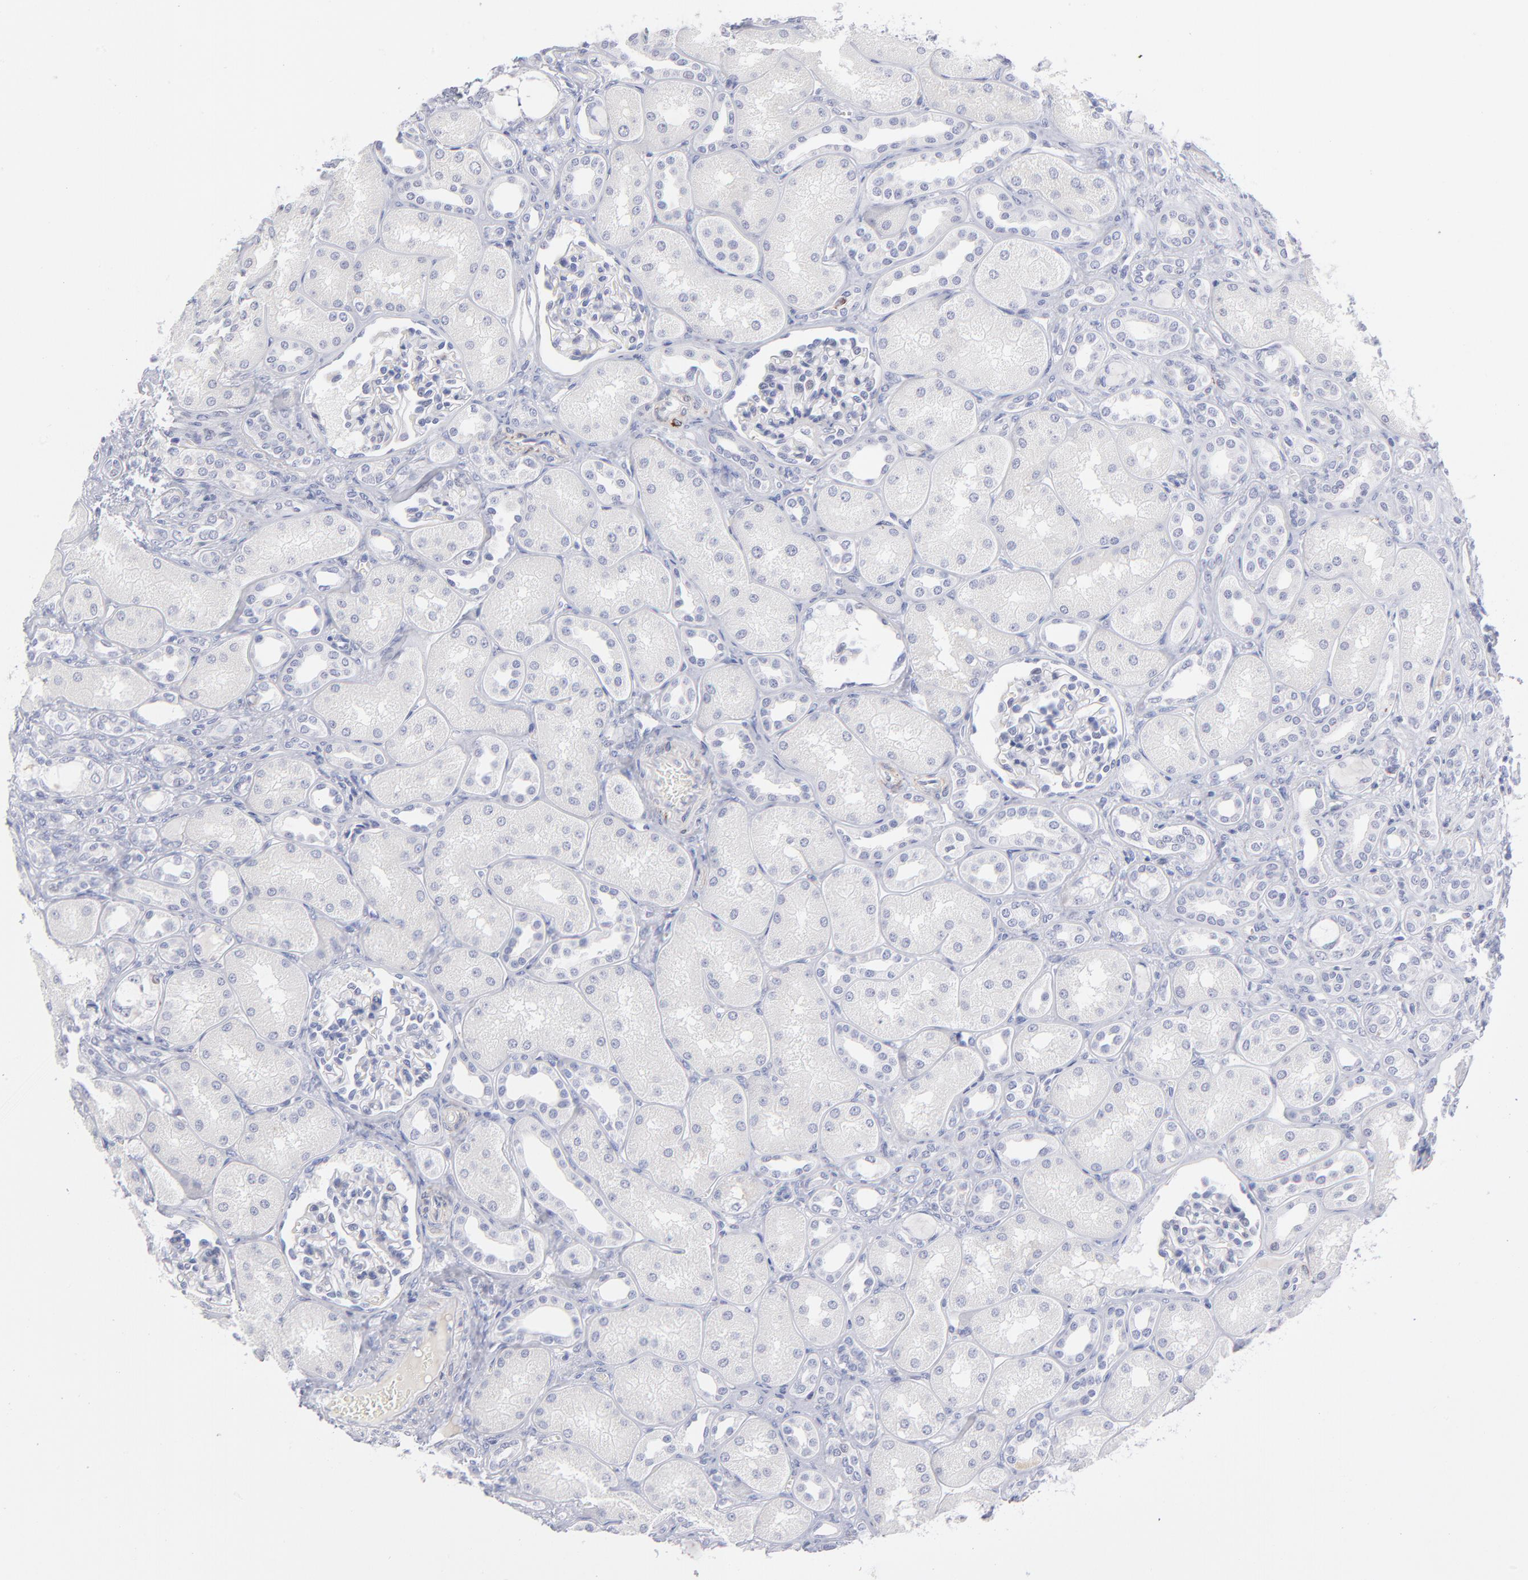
{"staining": {"intensity": "negative", "quantity": "none", "location": "none"}, "tissue": "kidney", "cell_type": "Cells in glomeruli", "image_type": "normal", "snomed": [{"axis": "morphology", "description": "Normal tissue, NOS"}, {"axis": "topography", "description": "Kidney"}], "caption": "This is an immunohistochemistry (IHC) photomicrograph of unremarkable human kidney. There is no positivity in cells in glomeruli.", "gene": "MTHFD2", "patient": {"sex": "male", "age": 7}}